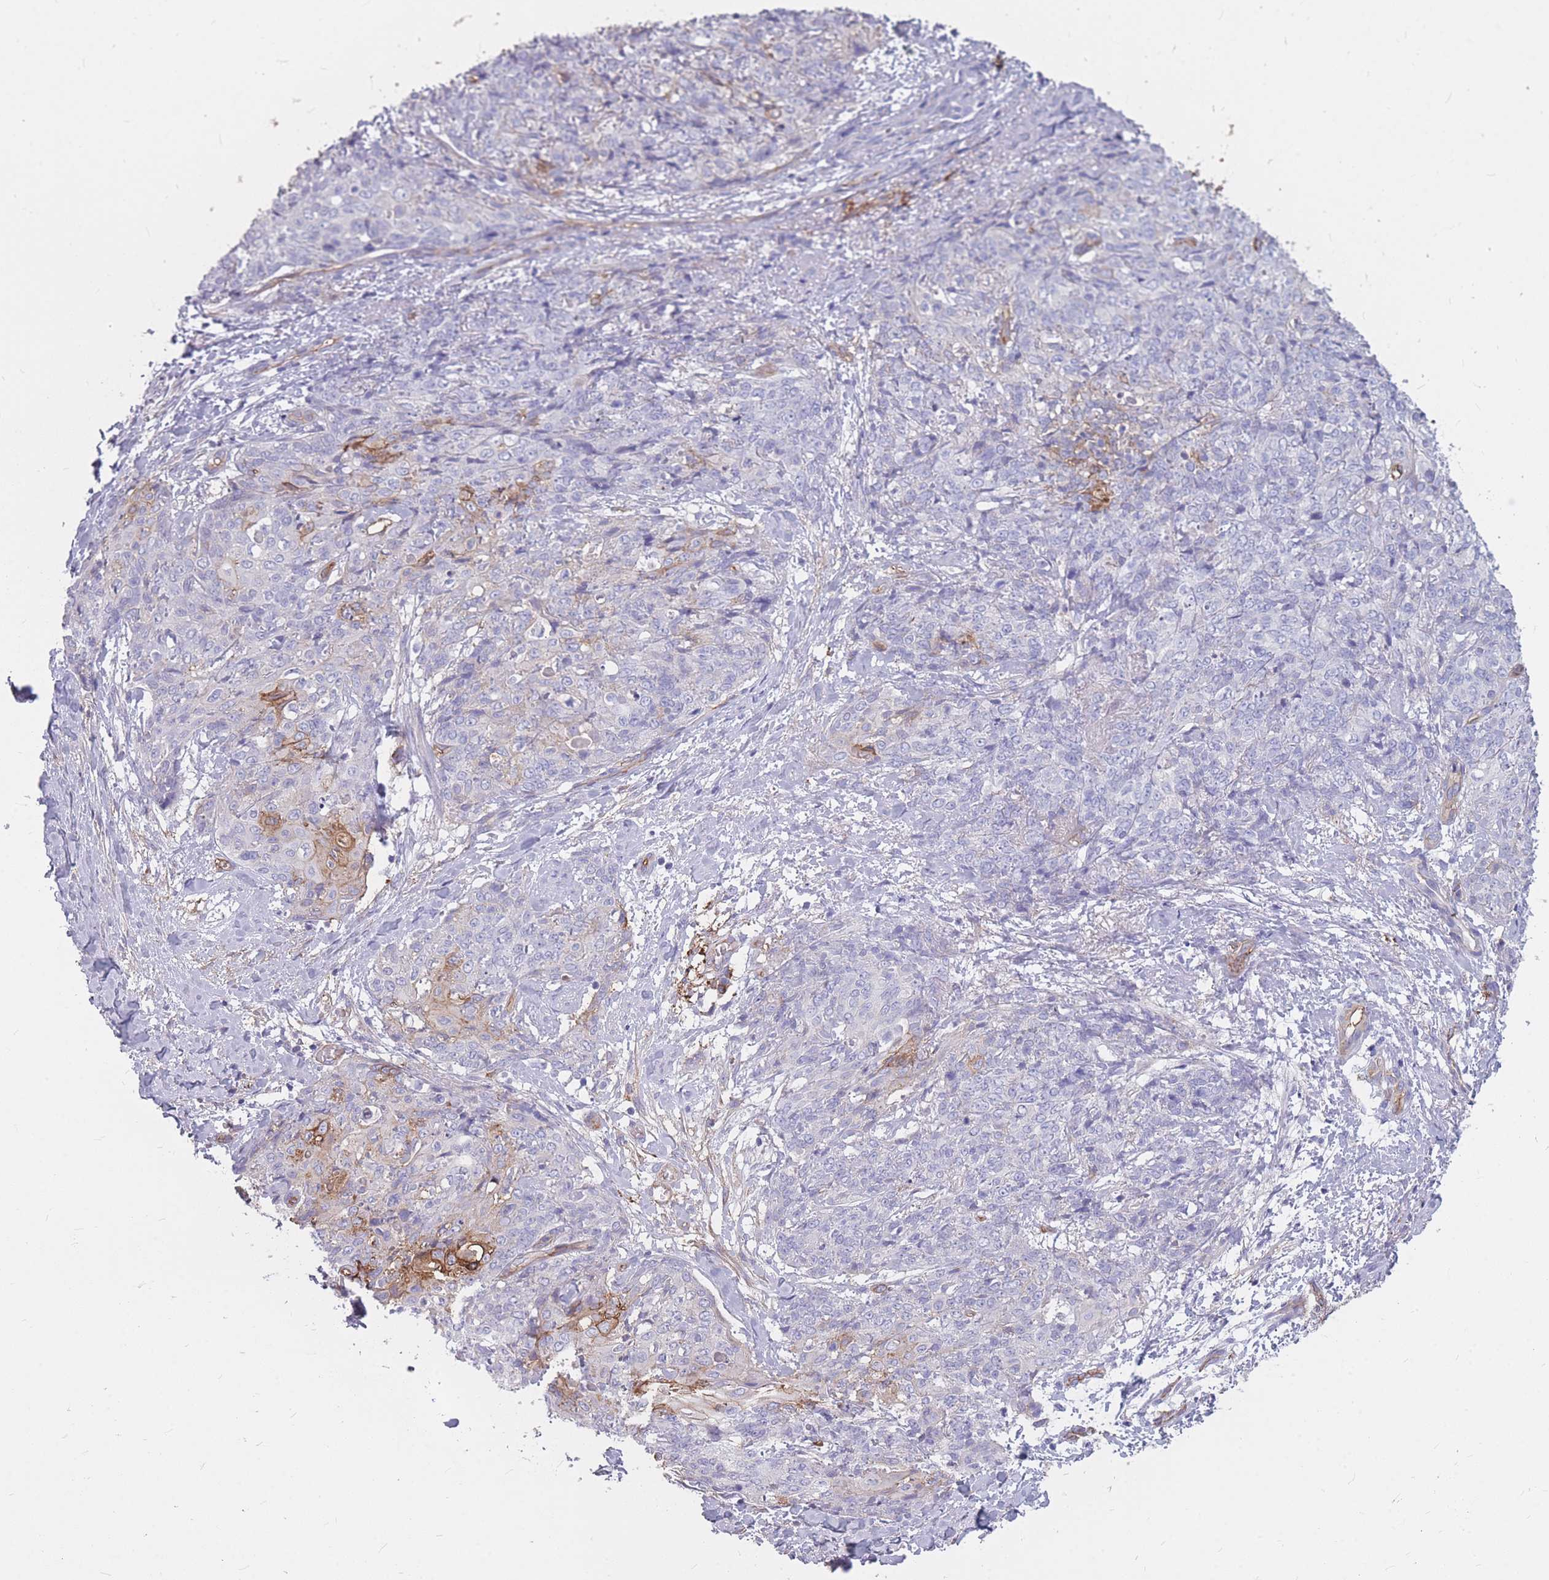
{"staining": {"intensity": "moderate", "quantity": "<25%", "location": "cytoplasmic/membranous"}, "tissue": "skin cancer", "cell_type": "Tumor cells", "image_type": "cancer", "snomed": [{"axis": "morphology", "description": "Squamous cell carcinoma, NOS"}, {"axis": "topography", "description": "Skin"}, {"axis": "topography", "description": "Vulva"}], "caption": "Skin squamous cell carcinoma stained with DAB (3,3'-diaminobenzidine) immunohistochemistry exhibits low levels of moderate cytoplasmic/membranous positivity in about <25% of tumor cells.", "gene": "GNA11", "patient": {"sex": "female", "age": 85}}